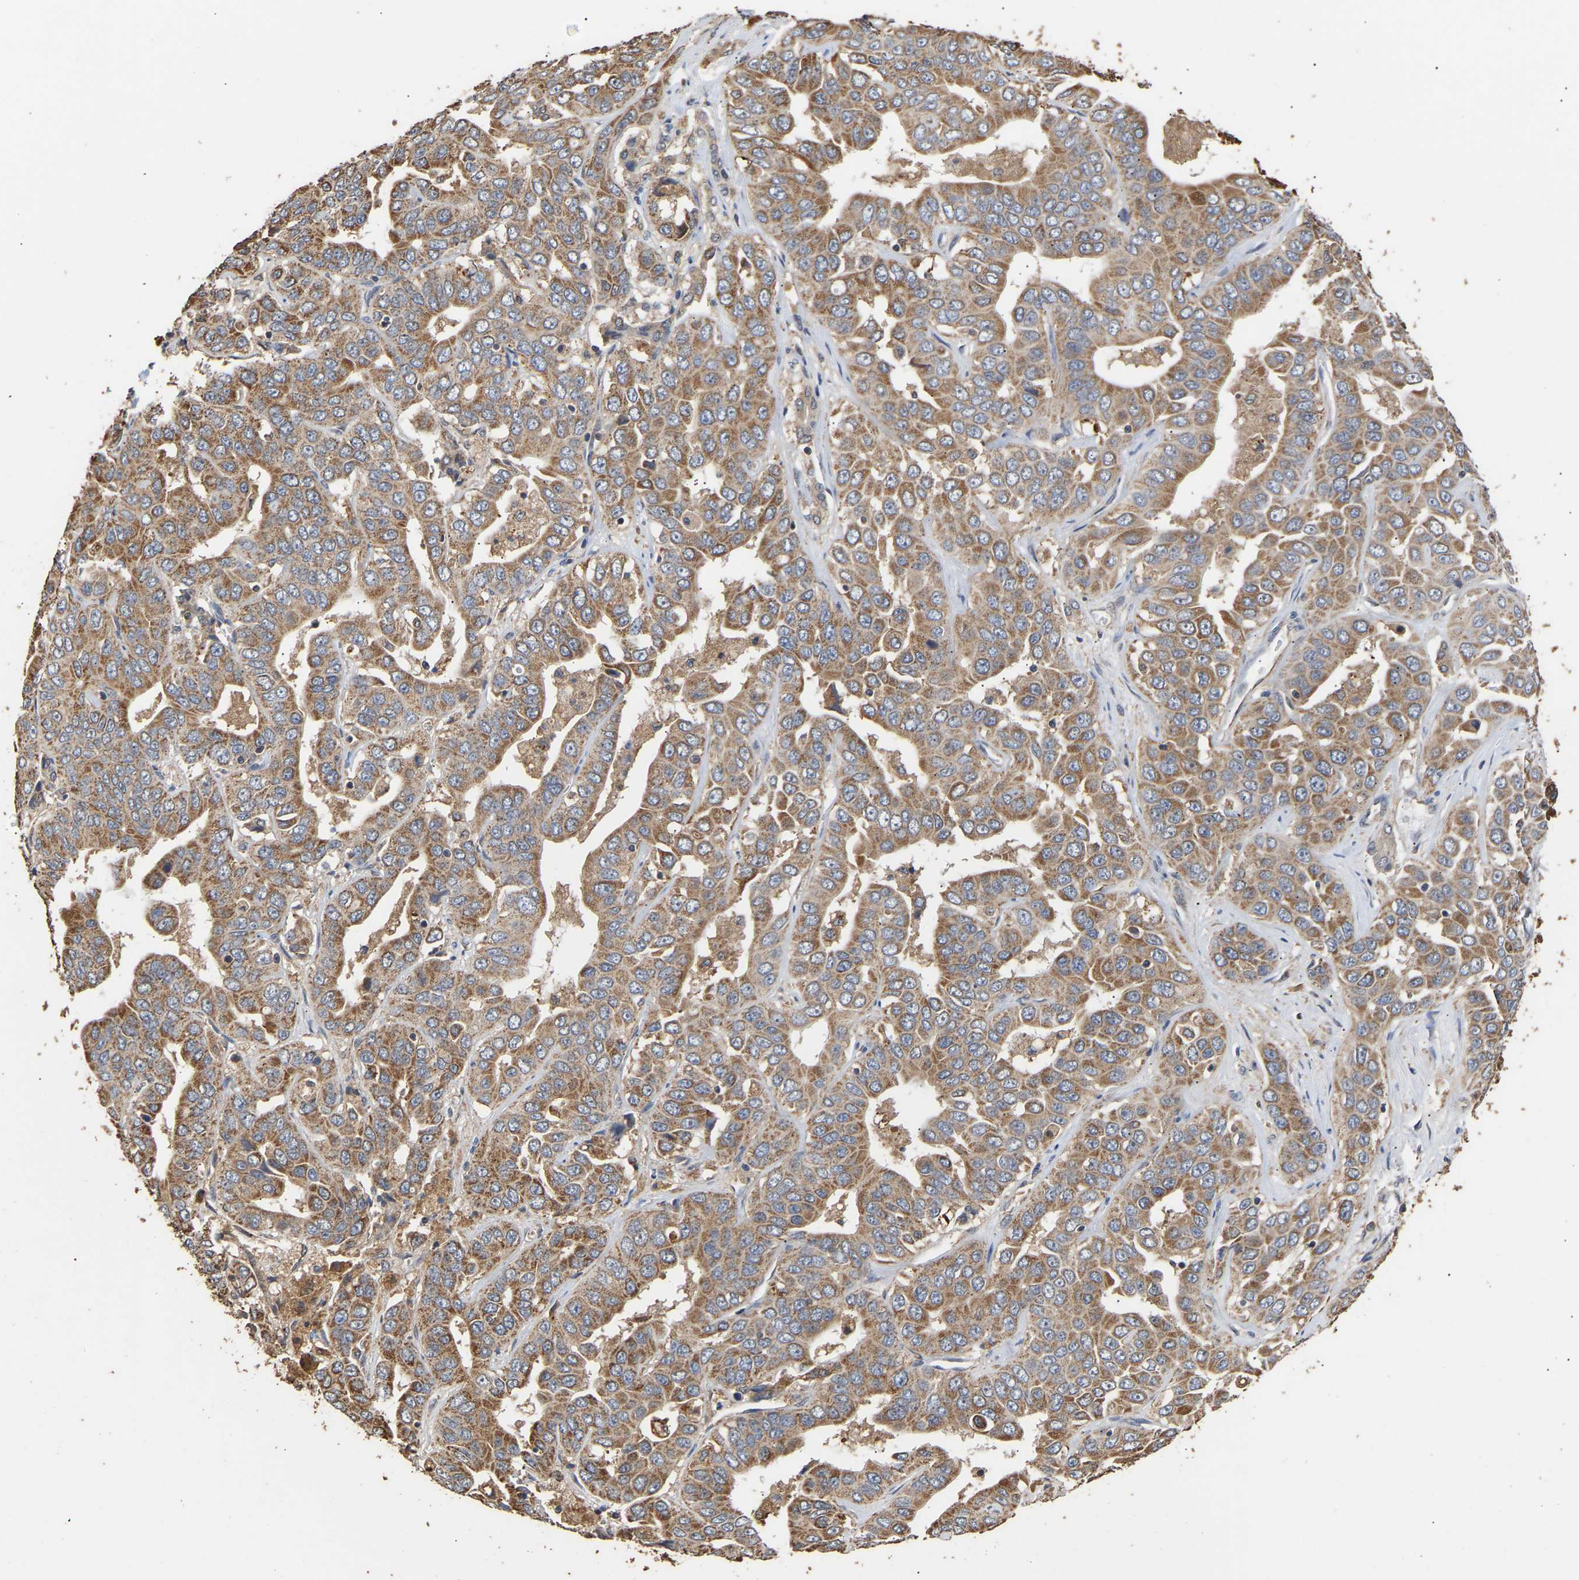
{"staining": {"intensity": "moderate", "quantity": ">75%", "location": "cytoplasmic/membranous"}, "tissue": "liver cancer", "cell_type": "Tumor cells", "image_type": "cancer", "snomed": [{"axis": "morphology", "description": "Cholangiocarcinoma"}, {"axis": "topography", "description": "Liver"}], "caption": "Immunohistochemical staining of cholangiocarcinoma (liver) exhibits medium levels of moderate cytoplasmic/membranous staining in about >75% of tumor cells.", "gene": "ZNF26", "patient": {"sex": "female", "age": 52}}